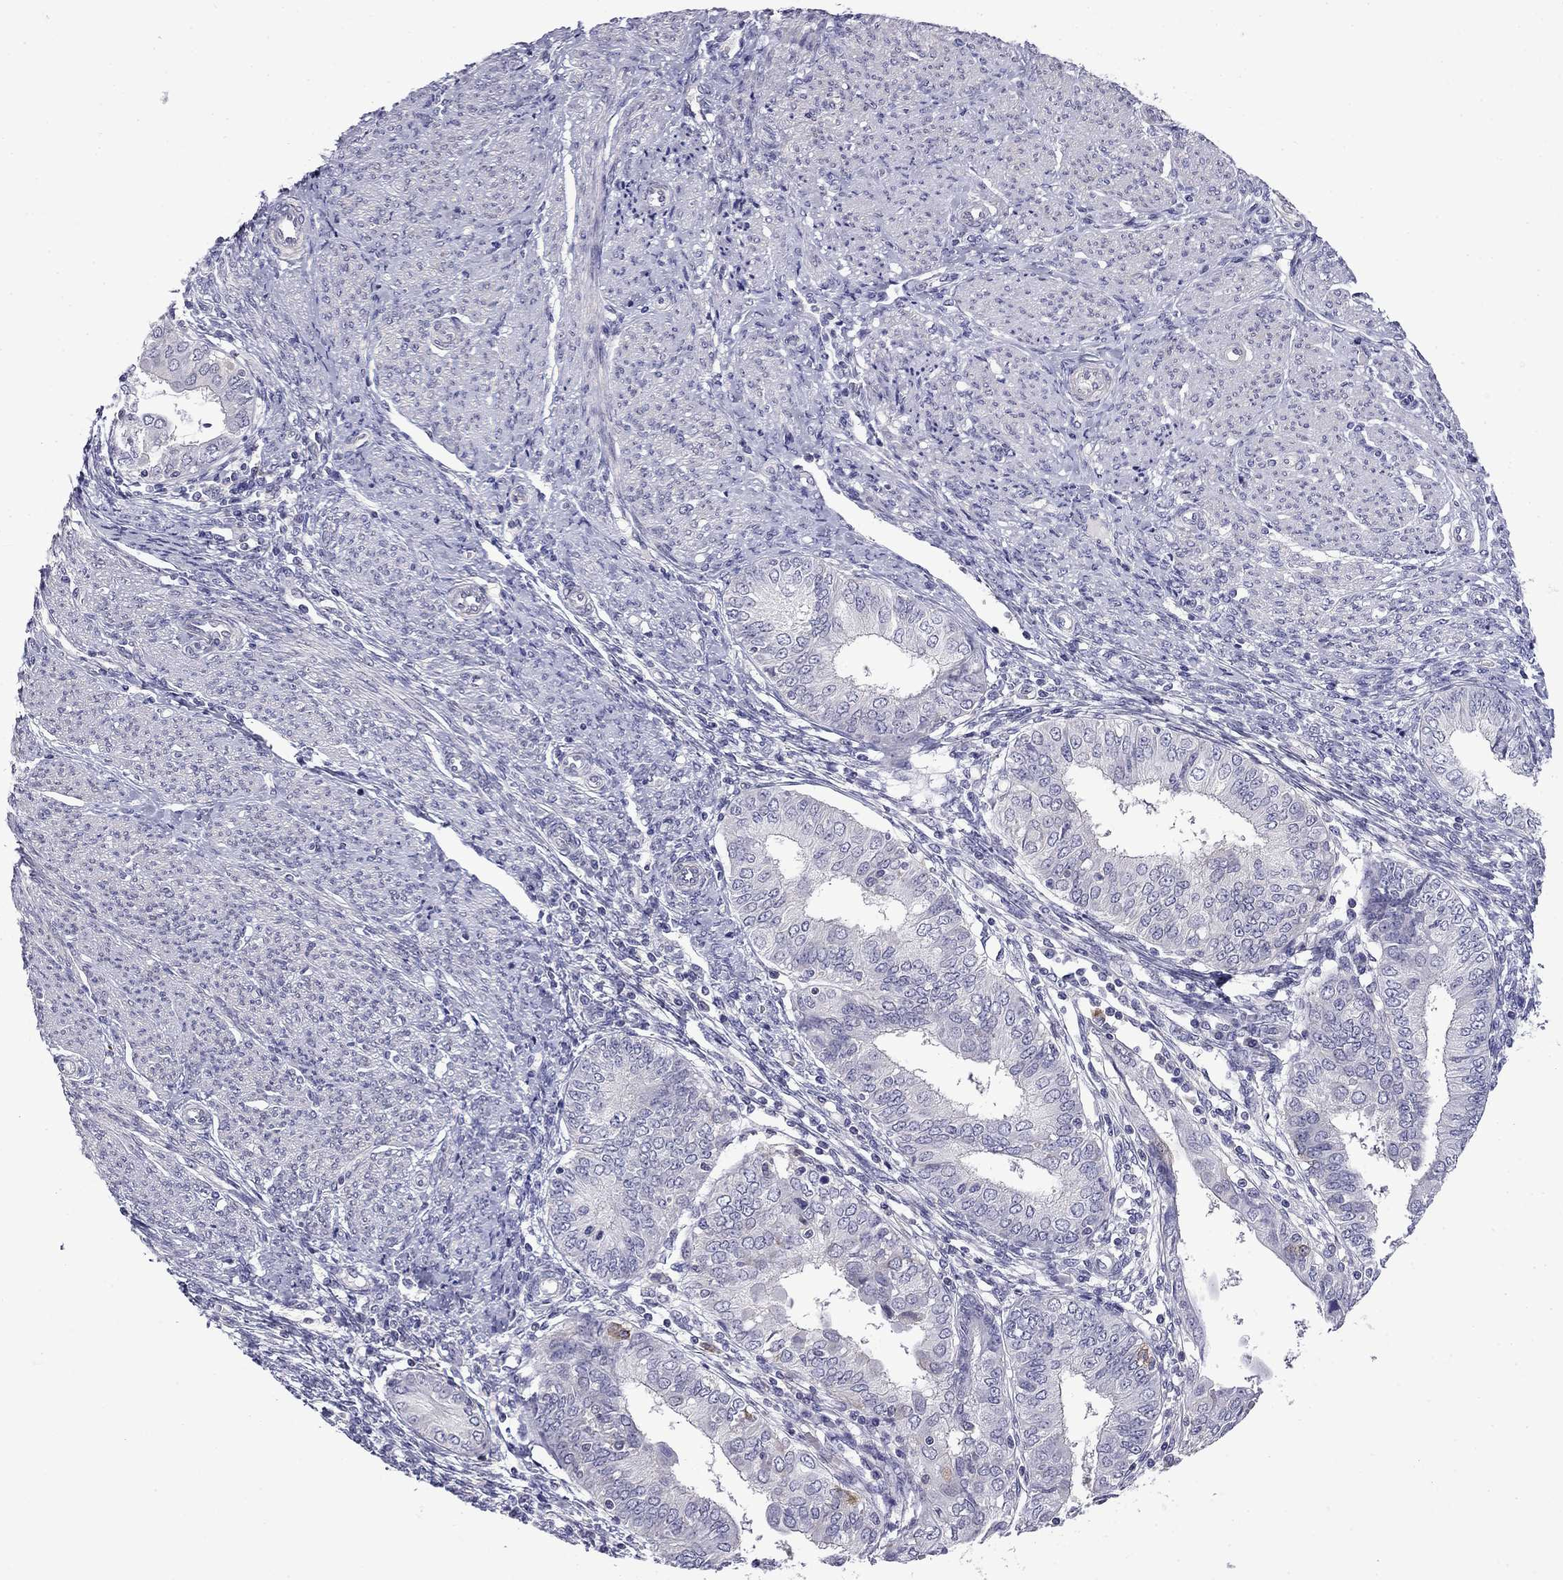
{"staining": {"intensity": "negative", "quantity": "none", "location": "none"}, "tissue": "endometrial cancer", "cell_type": "Tumor cells", "image_type": "cancer", "snomed": [{"axis": "morphology", "description": "Adenocarcinoma, NOS"}, {"axis": "topography", "description": "Endometrium"}], "caption": "Immunohistochemical staining of endometrial cancer (adenocarcinoma) demonstrates no significant expression in tumor cells.", "gene": "PRR18", "patient": {"sex": "female", "age": 68}}